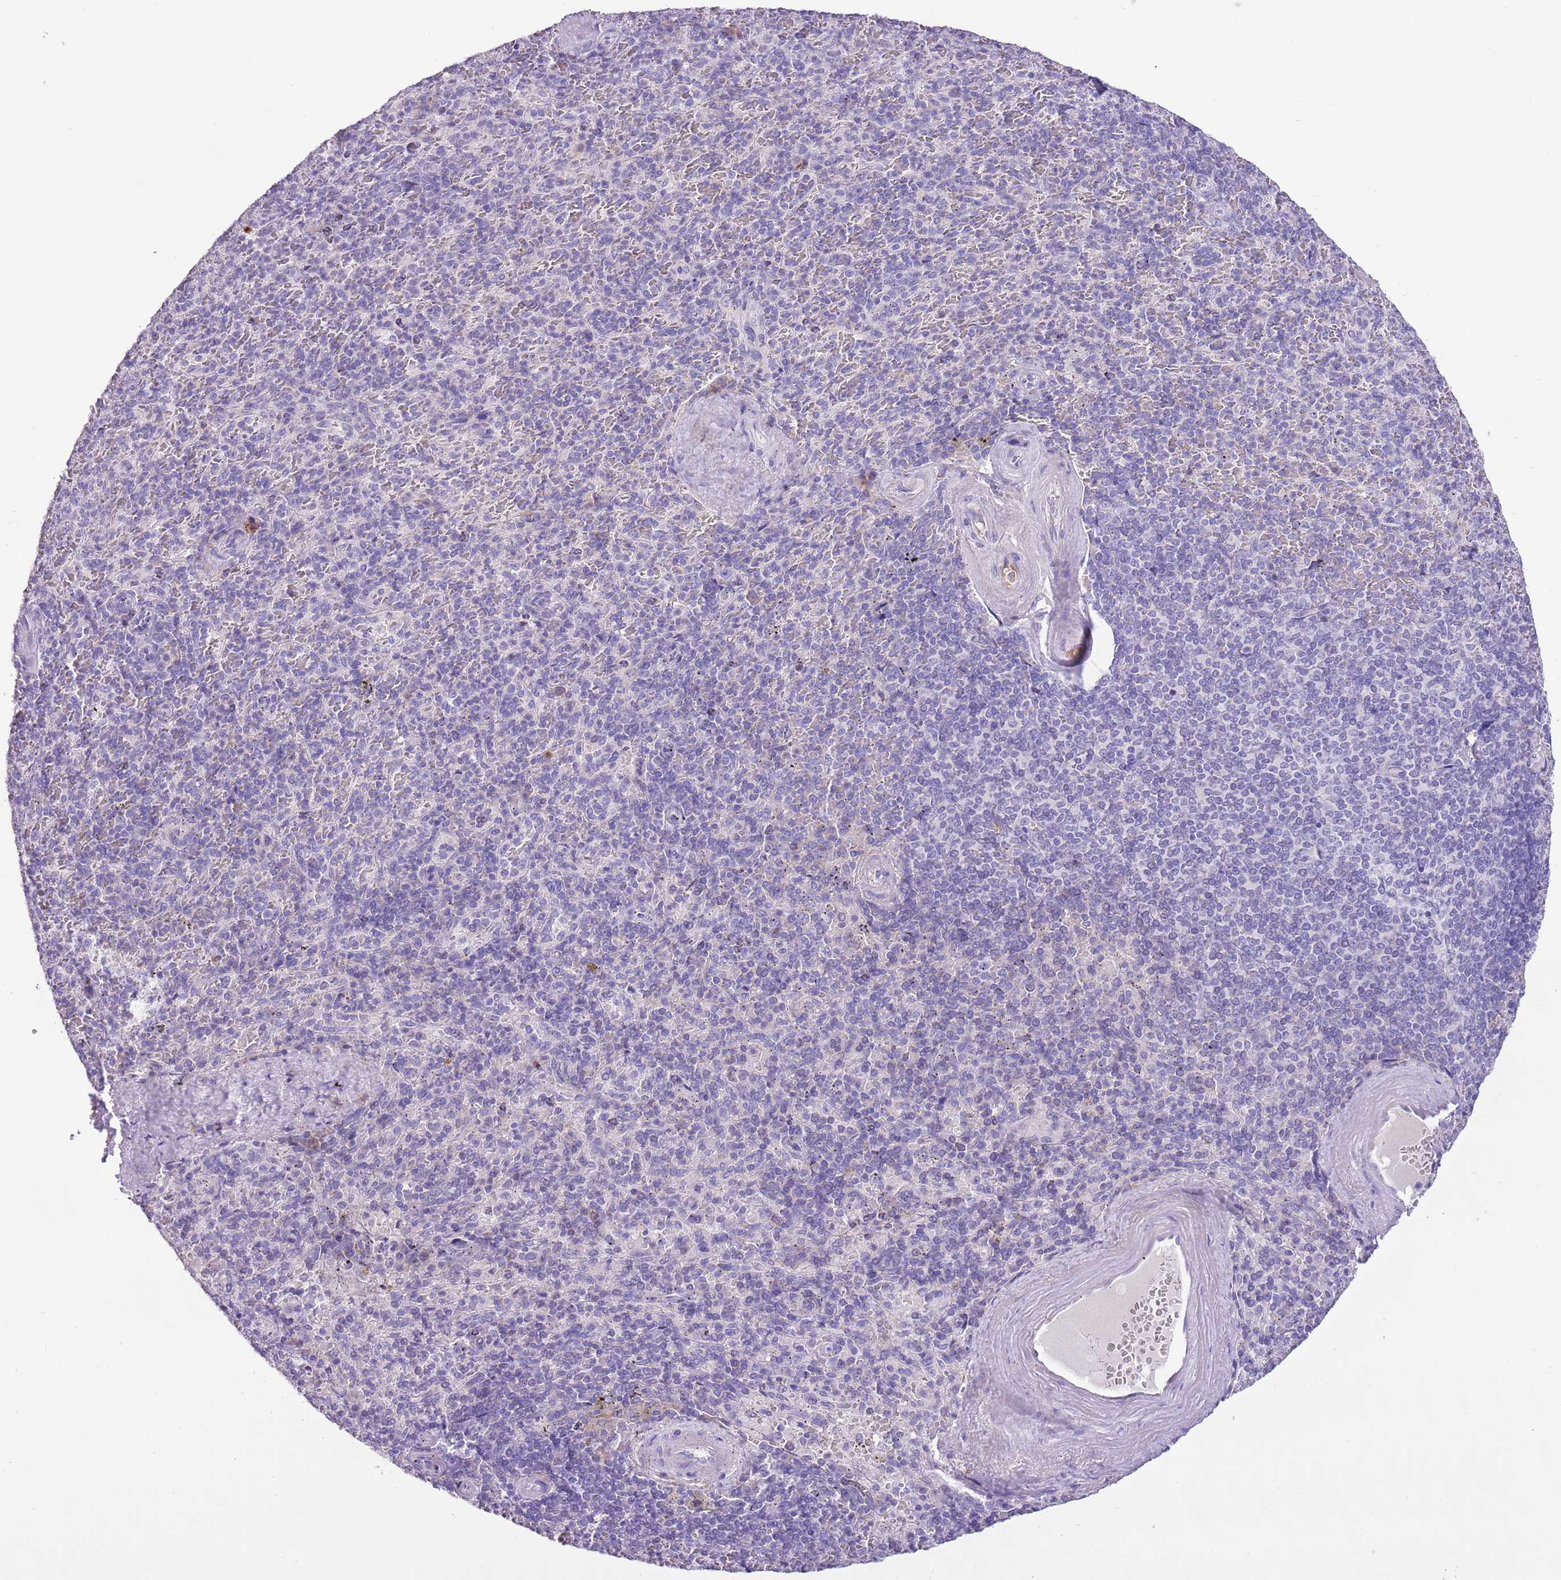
{"staining": {"intensity": "weak", "quantity": "<25%", "location": "cytoplasmic/membranous"}, "tissue": "spleen", "cell_type": "Cells in red pulp", "image_type": "normal", "snomed": [{"axis": "morphology", "description": "Normal tissue, NOS"}, {"axis": "topography", "description": "Spleen"}], "caption": "Histopathology image shows no protein staining in cells in red pulp of benign spleen. (DAB (3,3'-diaminobenzidine) immunohistochemistry (IHC) visualized using brightfield microscopy, high magnification).", "gene": "CLEC2A", "patient": {"sex": "male", "age": 82}}